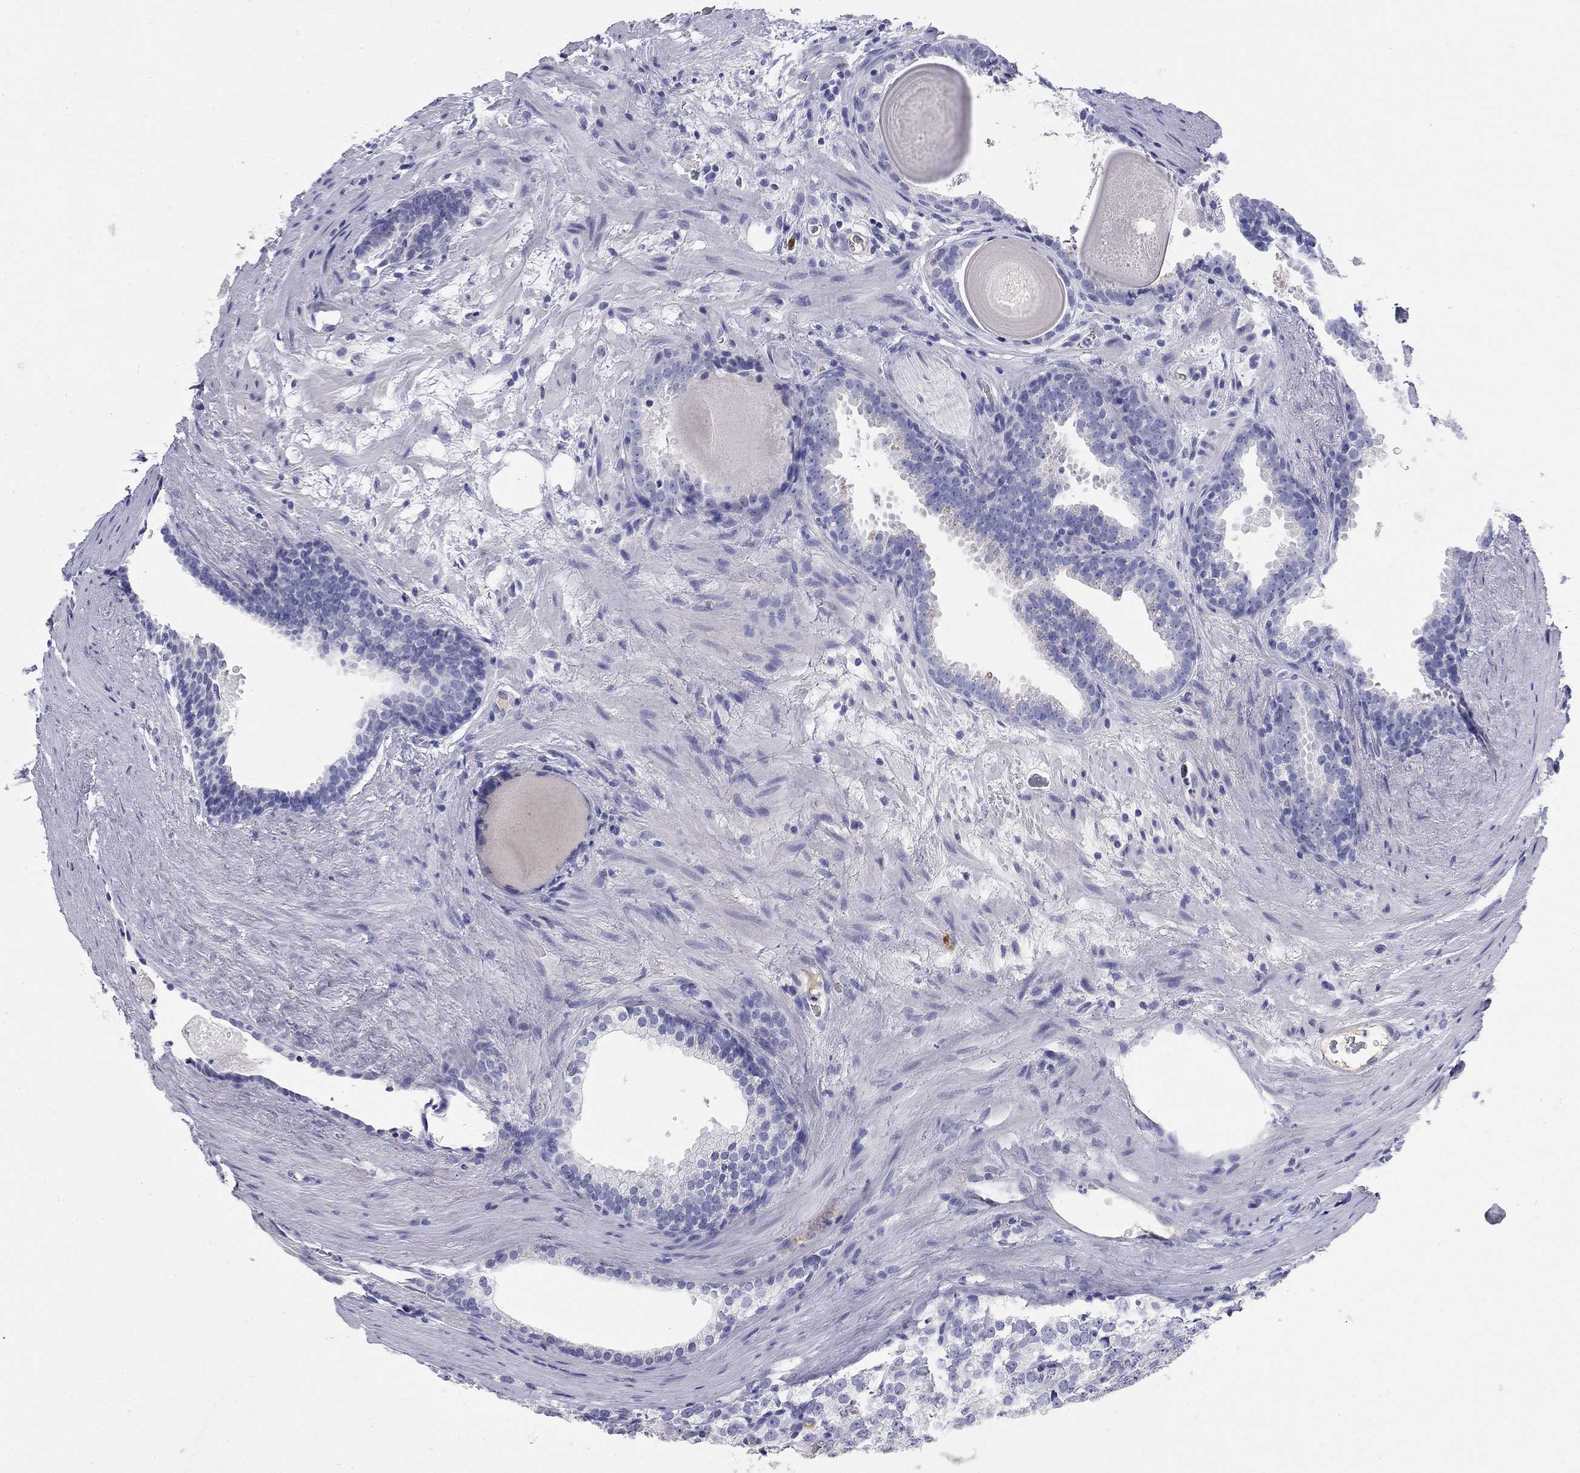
{"staining": {"intensity": "negative", "quantity": "none", "location": "none"}, "tissue": "prostate cancer", "cell_type": "Tumor cells", "image_type": "cancer", "snomed": [{"axis": "morphology", "description": "Adenocarcinoma, High grade"}, {"axis": "topography", "description": "Prostate and seminal vesicle, NOS"}], "caption": "Immunohistochemistry (IHC) image of neoplastic tissue: prostate cancer (adenocarcinoma (high-grade)) stained with DAB (3,3'-diaminobenzidine) shows no significant protein expression in tumor cells.", "gene": "PHOX2B", "patient": {"sex": "male", "age": 62}}